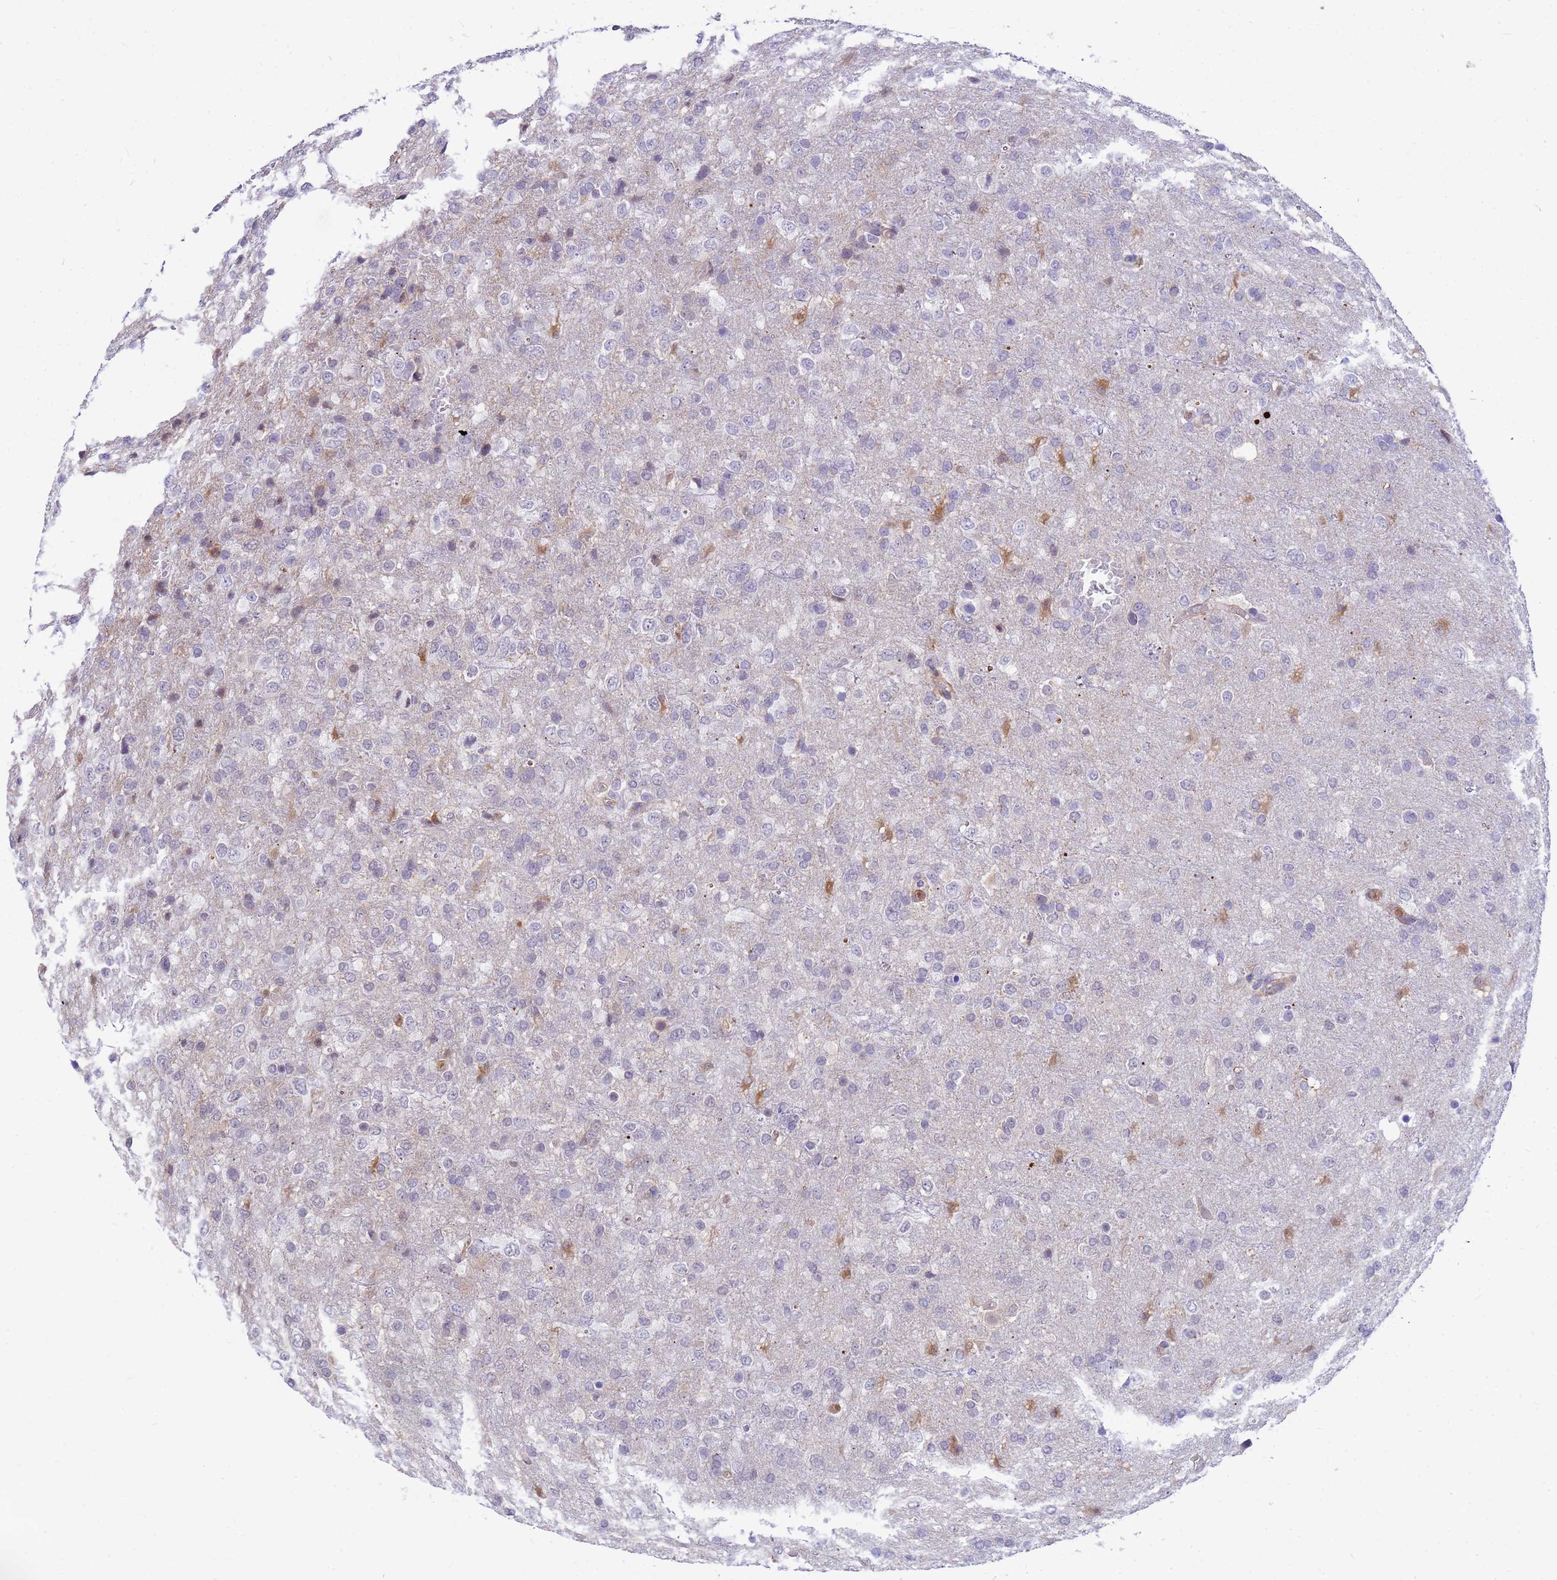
{"staining": {"intensity": "negative", "quantity": "none", "location": "none"}, "tissue": "glioma", "cell_type": "Tumor cells", "image_type": "cancer", "snomed": [{"axis": "morphology", "description": "Glioma, malignant, High grade"}, {"axis": "topography", "description": "Brain"}], "caption": "High power microscopy micrograph of an immunohistochemistry (IHC) histopathology image of glioma, revealing no significant expression in tumor cells. The staining is performed using DAB brown chromogen with nuclei counter-stained in using hematoxylin.", "gene": "ORM1", "patient": {"sex": "female", "age": 74}}